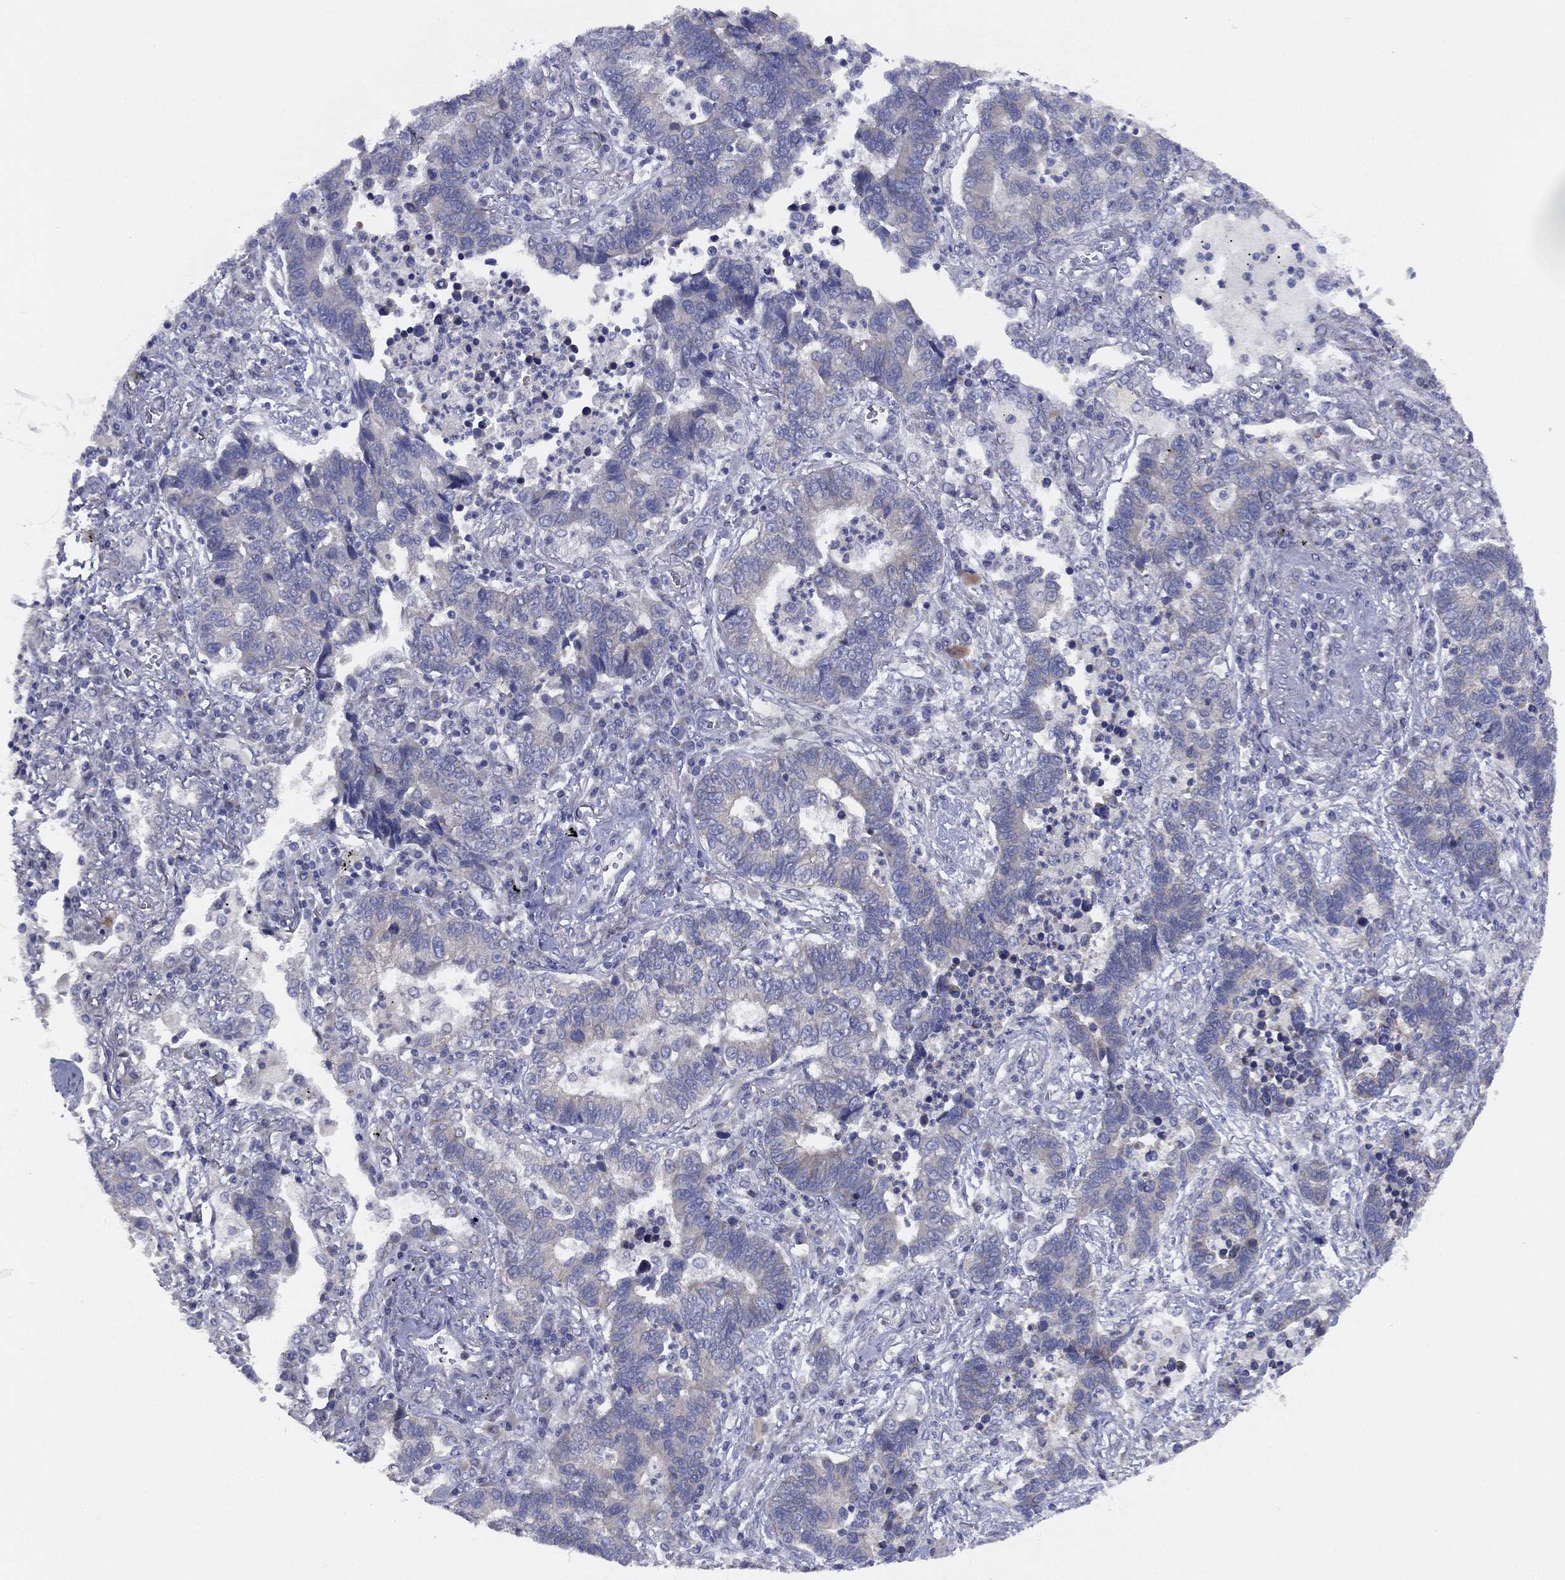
{"staining": {"intensity": "negative", "quantity": "none", "location": "none"}, "tissue": "lung cancer", "cell_type": "Tumor cells", "image_type": "cancer", "snomed": [{"axis": "morphology", "description": "Adenocarcinoma, NOS"}, {"axis": "topography", "description": "Lung"}], "caption": "The photomicrograph demonstrates no significant positivity in tumor cells of adenocarcinoma (lung). (DAB (3,3'-diaminobenzidine) immunohistochemistry with hematoxylin counter stain).", "gene": "ZNF223", "patient": {"sex": "female", "age": 57}}